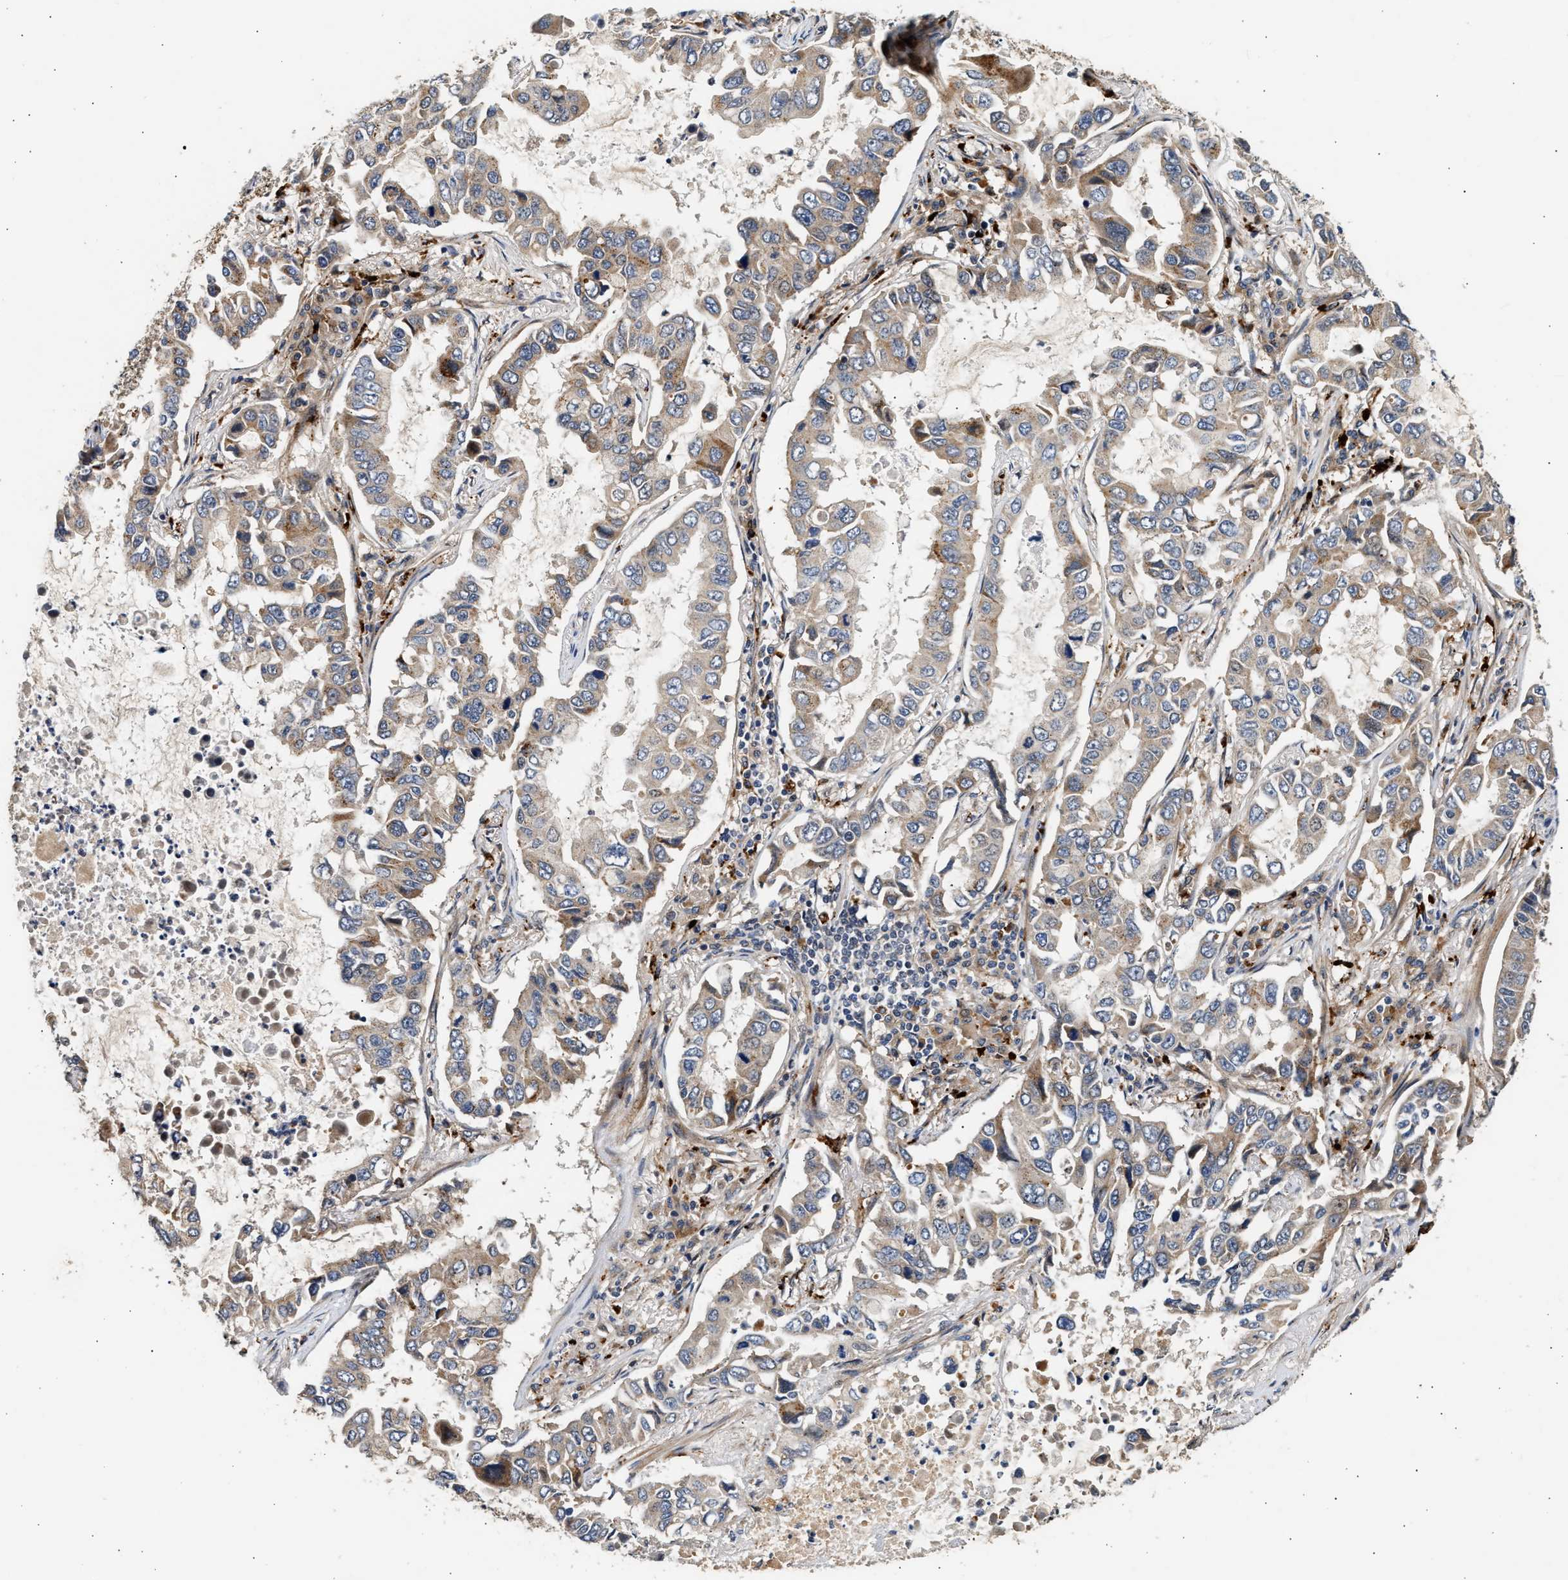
{"staining": {"intensity": "moderate", "quantity": ">75%", "location": "cytoplasmic/membranous"}, "tissue": "lung cancer", "cell_type": "Tumor cells", "image_type": "cancer", "snomed": [{"axis": "morphology", "description": "Adenocarcinoma, NOS"}, {"axis": "topography", "description": "Lung"}], "caption": "This histopathology image reveals IHC staining of lung cancer, with medium moderate cytoplasmic/membranous expression in approximately >75% of tumor cells.", "gene": "PLD3", "patient": {"sex": "male", "age": 64}}